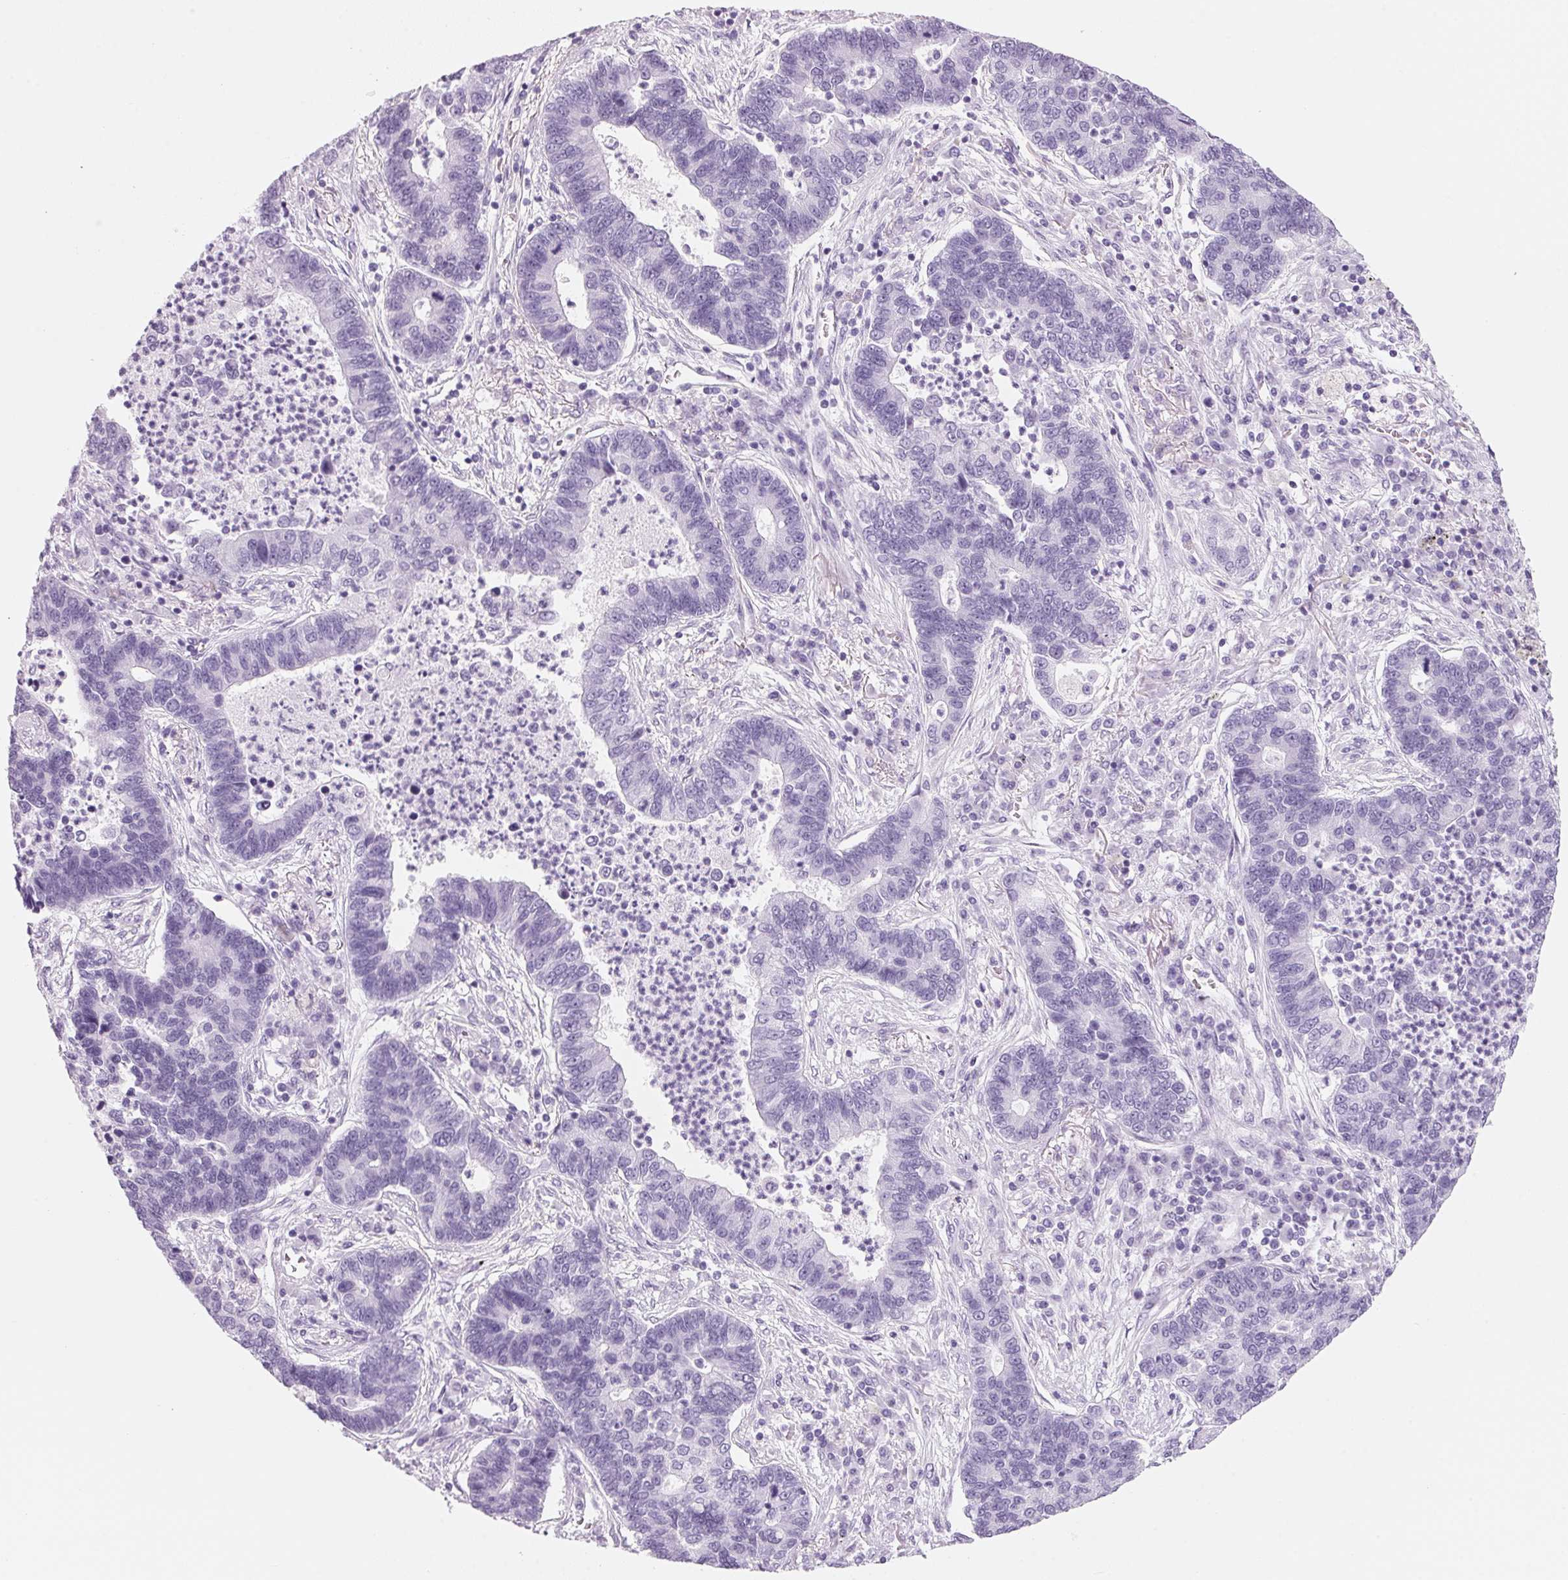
{"staining": {"intensity": "negative", "quantity": "none", "location": "none"}, "tissue": "lung cancer", "cell_type": "Tumor cells", "image_type": "cancer", "snomed": [{"axis": "morphology", "description": "Adenocarcinoma, NOS"}, {"axis": "topography", "description": "Lung"}], "caption": "A photomicrograph of human lung cancer is negative for staining in tumor cells. (Brightfield microscopy of DAB (3,3'-diaminobenzidine) immunohistochemistry at high magnification).", "gene": "ADAM20", "patient": {"sex": "female", "age": 57}}